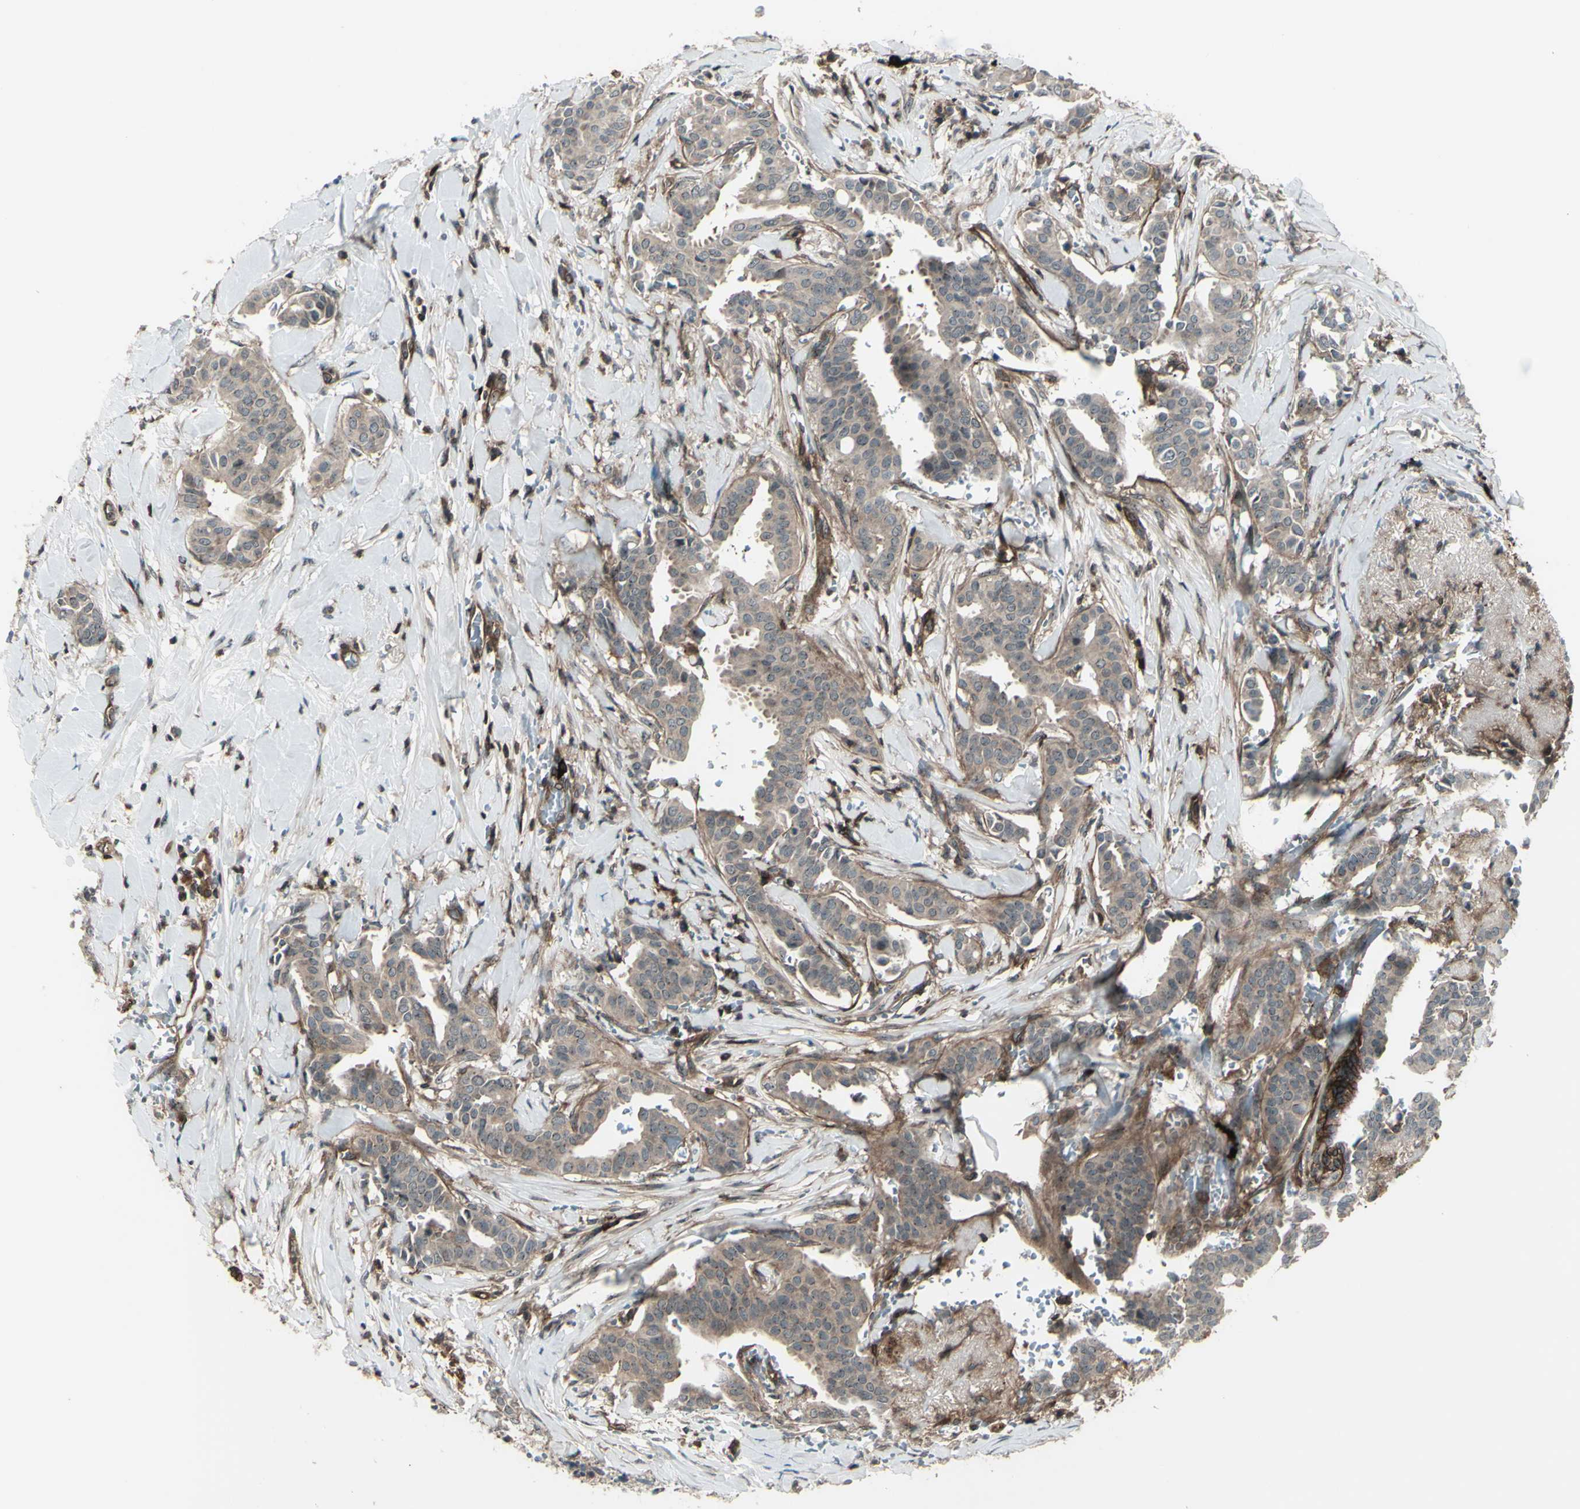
{"staining": {"intensity": "weak", "quantity": ">75%", "location": "cytoplasmic/membranous"}, "tissue": "head and neck cancer", "cell_type": "Tumor cells", "image_type": "cancer", "snomed": [{"axis": "morphology", "description": "Adenocarcinoma, NOS"}, {"axis": "topography", "description": "Salivary gland"}, {"axis": "topography", "description": "Head-Neck"}], "caption": "Immunohistochemistry of human head and neck cancer displays low levels of weak cytoplasmic/membranous staining in approximately >75% of tumor cells. The staining was performed using DAB (3,3'-diaminobenzidine) to visualize the protein expression in brown, while the nuclei were stained in blue with hematoxylin (Magnification: 20x).", "gene": "FXYD5", "patient": {"sex": "female", "age": 59}}